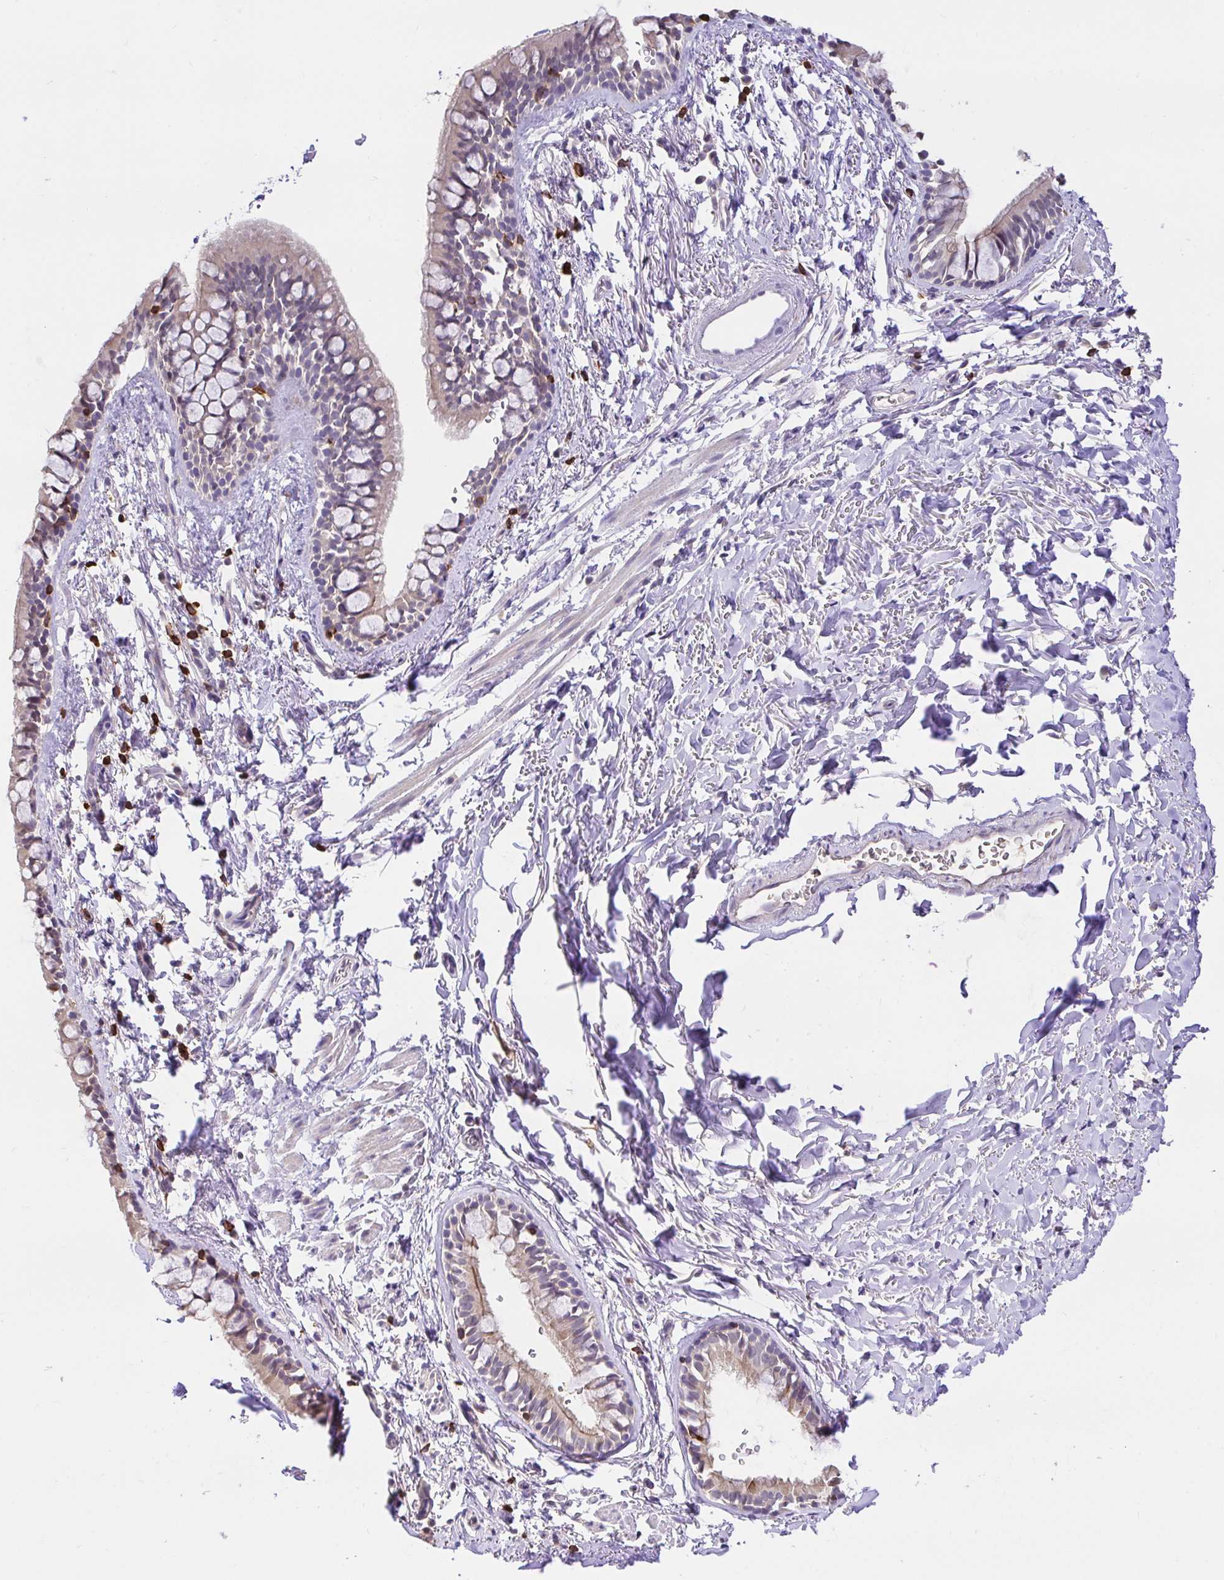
{"staining": {"intensity": "weak", "quantity": "25%-75%", "location": "cytoplasmic/membranous"}, "tissue": "bronchus", "cell_type": "Respiratory epithelial cells", "image_type": "normal", "snomed": [{"axis": "morphology", "description": "Normal tissue, NOS"}, {"axis": "topography", "description": "Lymph node"}, {"axis": "topography", "description": "Cartilage tissue"}, {"axis": "topography", "description": "Bronchus"}], "caption": "IHC image of benign bronchus: bronchus stained using immunohistochemistry exhibits low levels of weak protein expression localized specifically in the cytoplasmic/membranous of respiratory epithelial cells, appearing as a cytoplasmic/membranous brown color.", "gene": "SKAP1", "patient": {"sex": "female", "age": 70}}